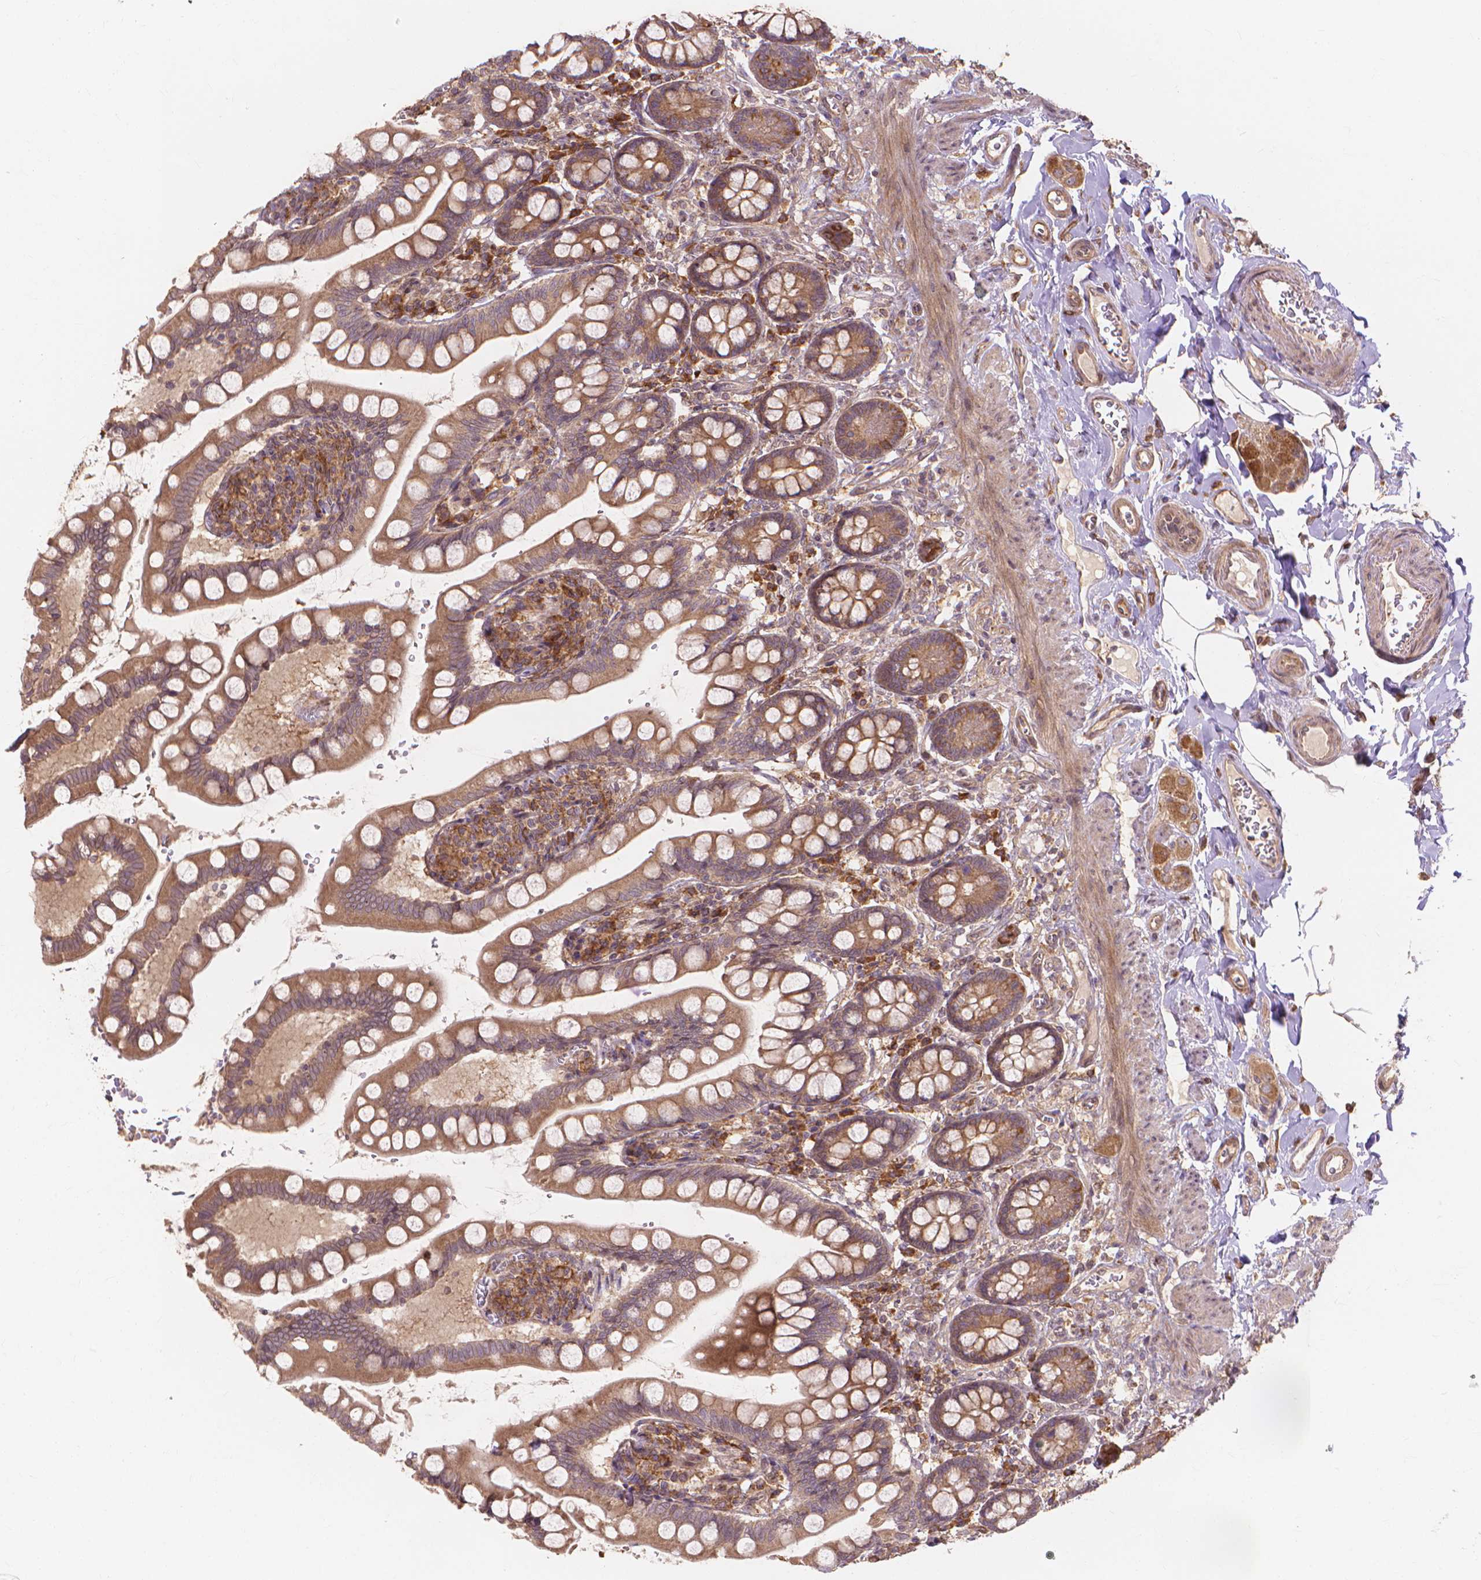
{"staining": {"intensity": "strong", "quantity": ">75%", "location": "cytoplasmic/membranous"}, "tissue": "small intestine", "cell_type": "Glandular cells", "image_type": "normal", "snomed": [{"axis": "morphology", "description": "Normal tissue, NOS"}, {"axis": "topography", "description": "Small intestine"}], "caption": "Small intestine stained with DAB (3,3'-diaminobenzidine) immunohistochemistry (IHC) demonstrates high levels of strong cytoplasmic/membranous positivity in approximately >75% of glandular cells. (Brightfield microscopy of DAB IHC at high magnification).", "gene": "TAB2", "patient": {"sex": "female", "age": 56}}